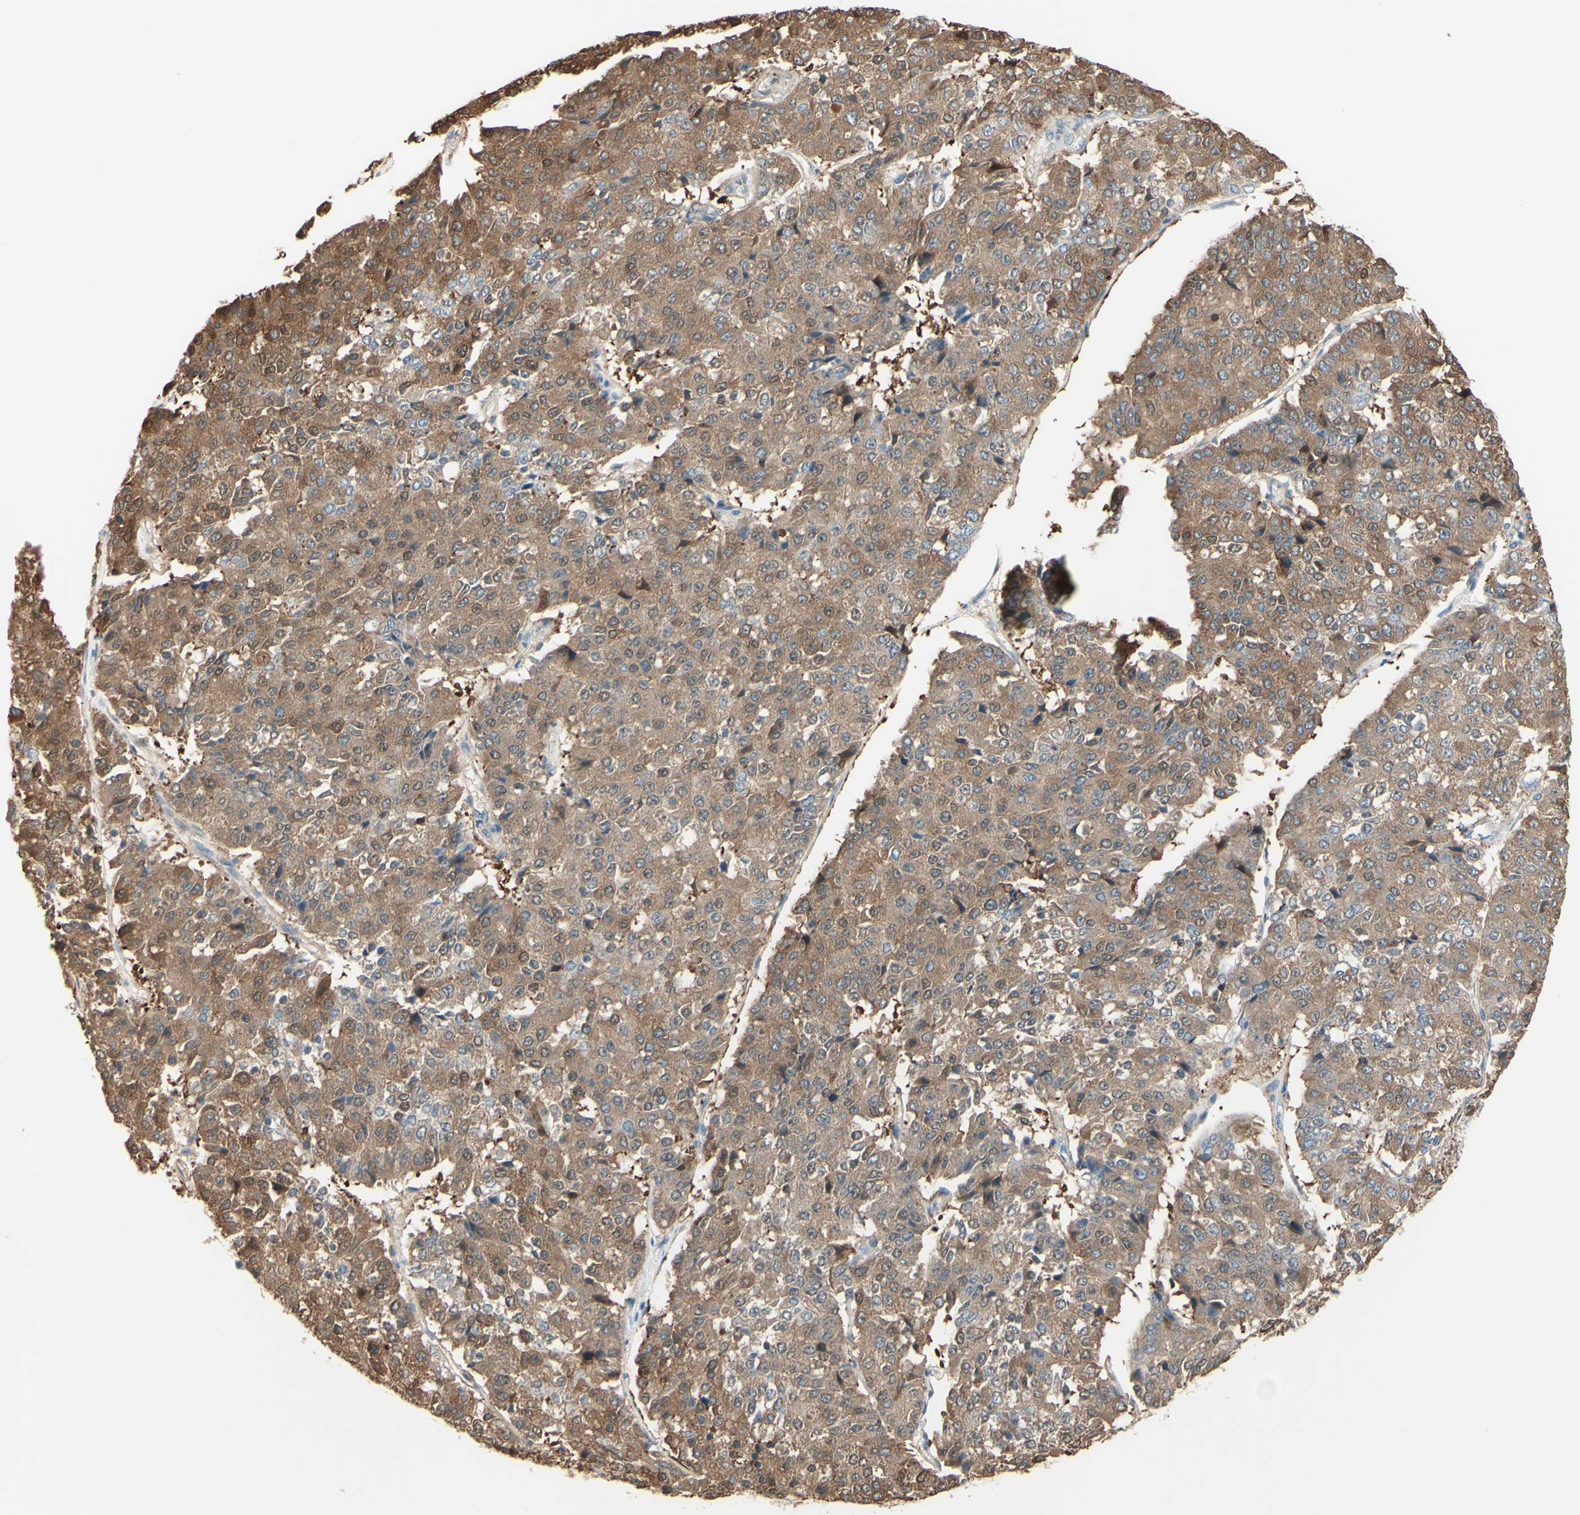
{"staining": {"intensity": "moderate", "quantity": ">75%", "location": "cytoplasmic/membranous"}, "tissue": "pancreatic cancer", "cell_type": "Tumor cells", "image_type": "cancer", "snomed": [{"axis": "morphology", "description": "Adenocarcinoma, NOS"}, {"axis": "topography", "description": "Pancreas"}], "caption": "Tumor cells demonstrate medium levels of moderate cytoplasmic/membranous staining in approximately >75% of cells in pancreatic adenocarcinoma.", "gene": "MTM1", "patient": {"sex": "male", "age": 50}}